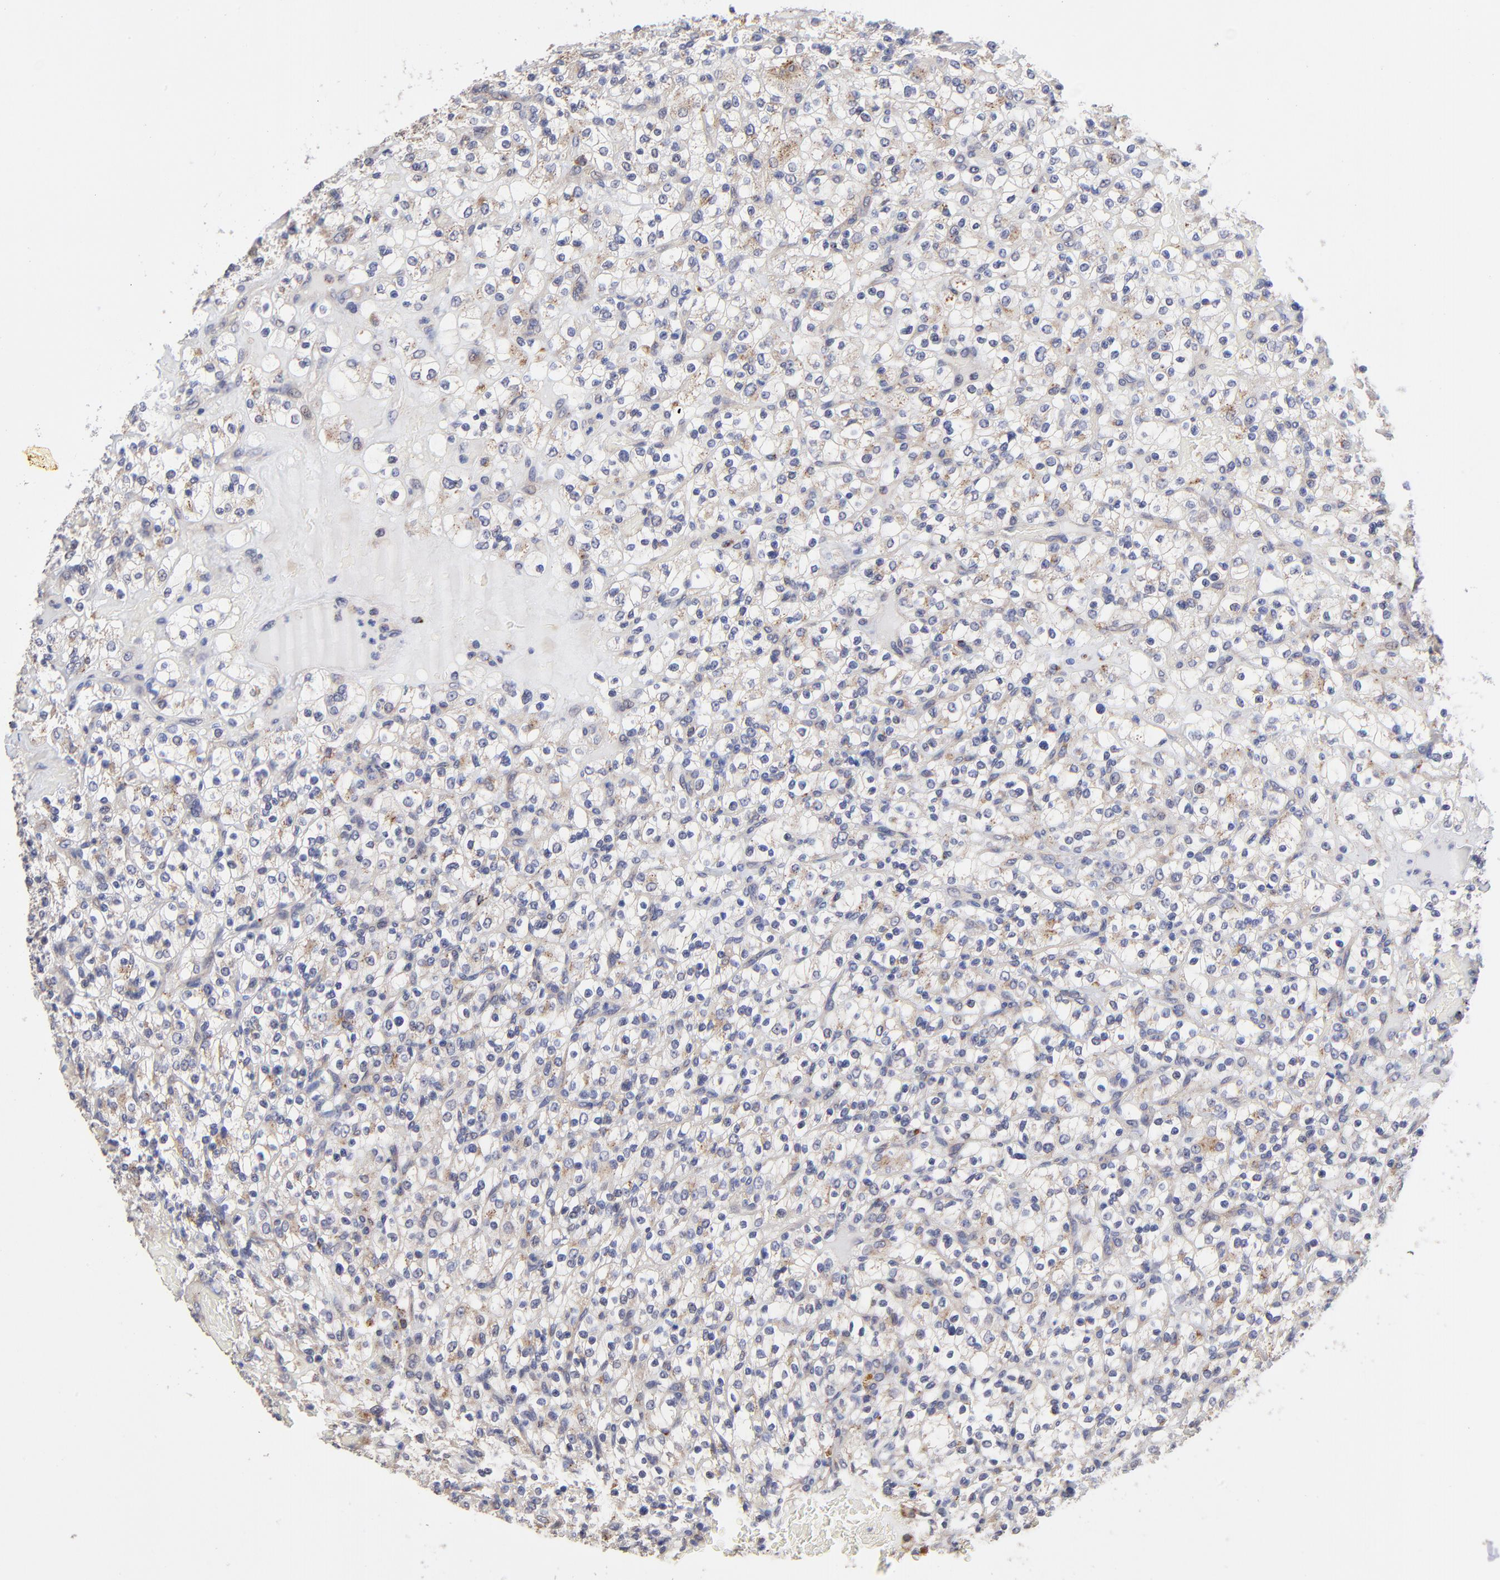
{"staining": {"intensity": "weak", "quantity": "<25%", "location": "cytoplasmic/membranous"}, "tissue": "renal cancer", "cell_type": "Tumor cells", "image_type": "cancer", "snomed": [{"axis": "morphology", "description": "Normal tissue, NOS"}, {"axis": "morphology", "description": "Adenocarcinoma, NOS"}, {"axis": "topography", "description": "Kidney"}], "caption": "This is a micrograph of immunohistochemistry (IHC) staining of renal cancer, which shows no positivity in tumor cells.", "gene": "PDE4B", "patient": {"sex": "female", "age": 72}}